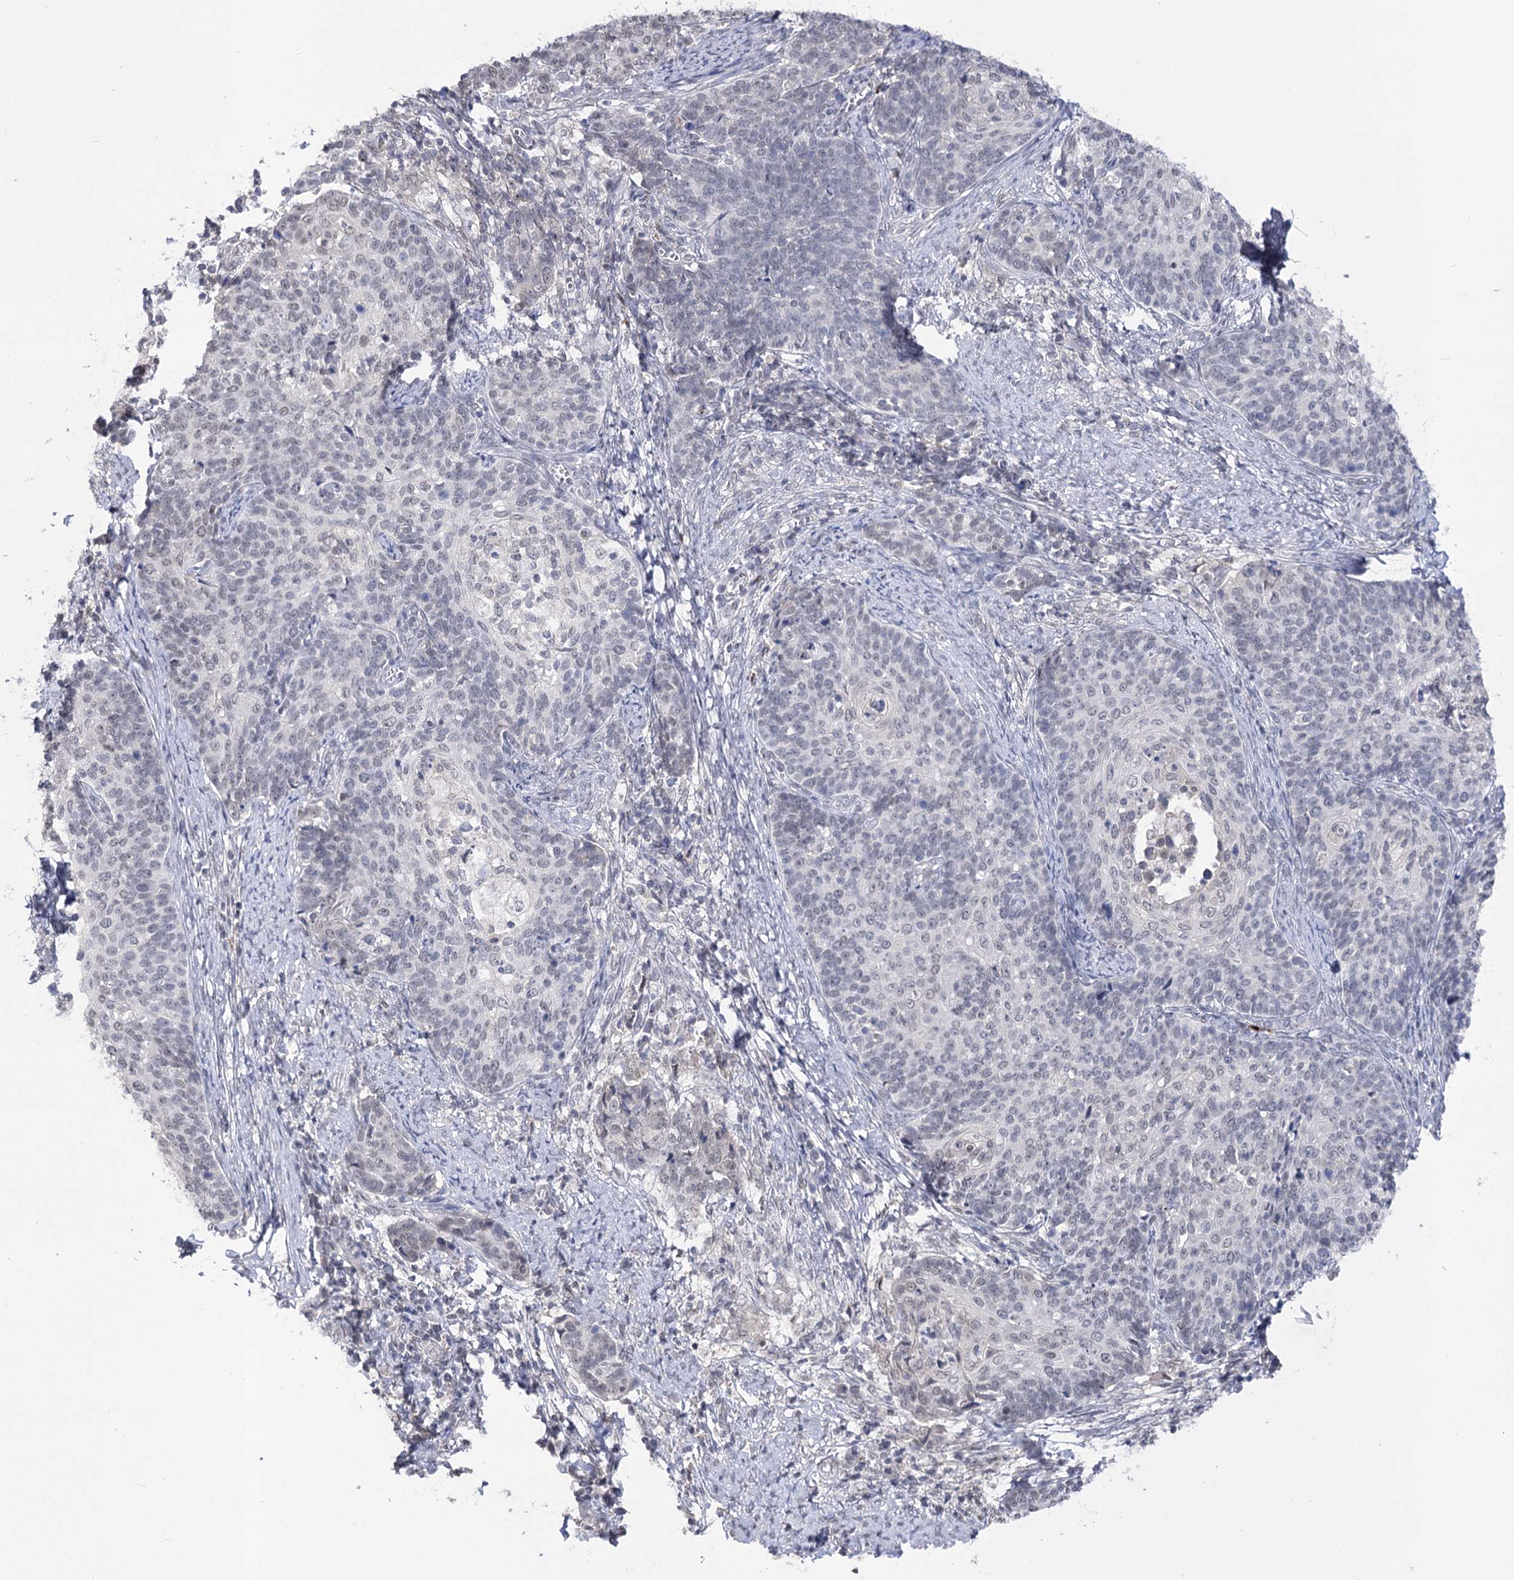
{"staining": {"intensity": "negative", "quantity": "none", "location": "none"}, "tissue": "cervical cancer", "cell_type": "Tumor cells", "image_type": "cancer", "snomed": [{"axis": "morphology", "description": "Squamous cell carcinoma, NOS"}, {"axis": "topography", "description": "Cervix"}], "caption": "An IHC photomicrograph of cervical cancer (squamous cell carcinoma) is shown. There is no staining in tumor cells of cervical cancer (squamous cell carcinoma).", "gene": "ATP10B", "patient": {"sex": "female", "age": 39}}